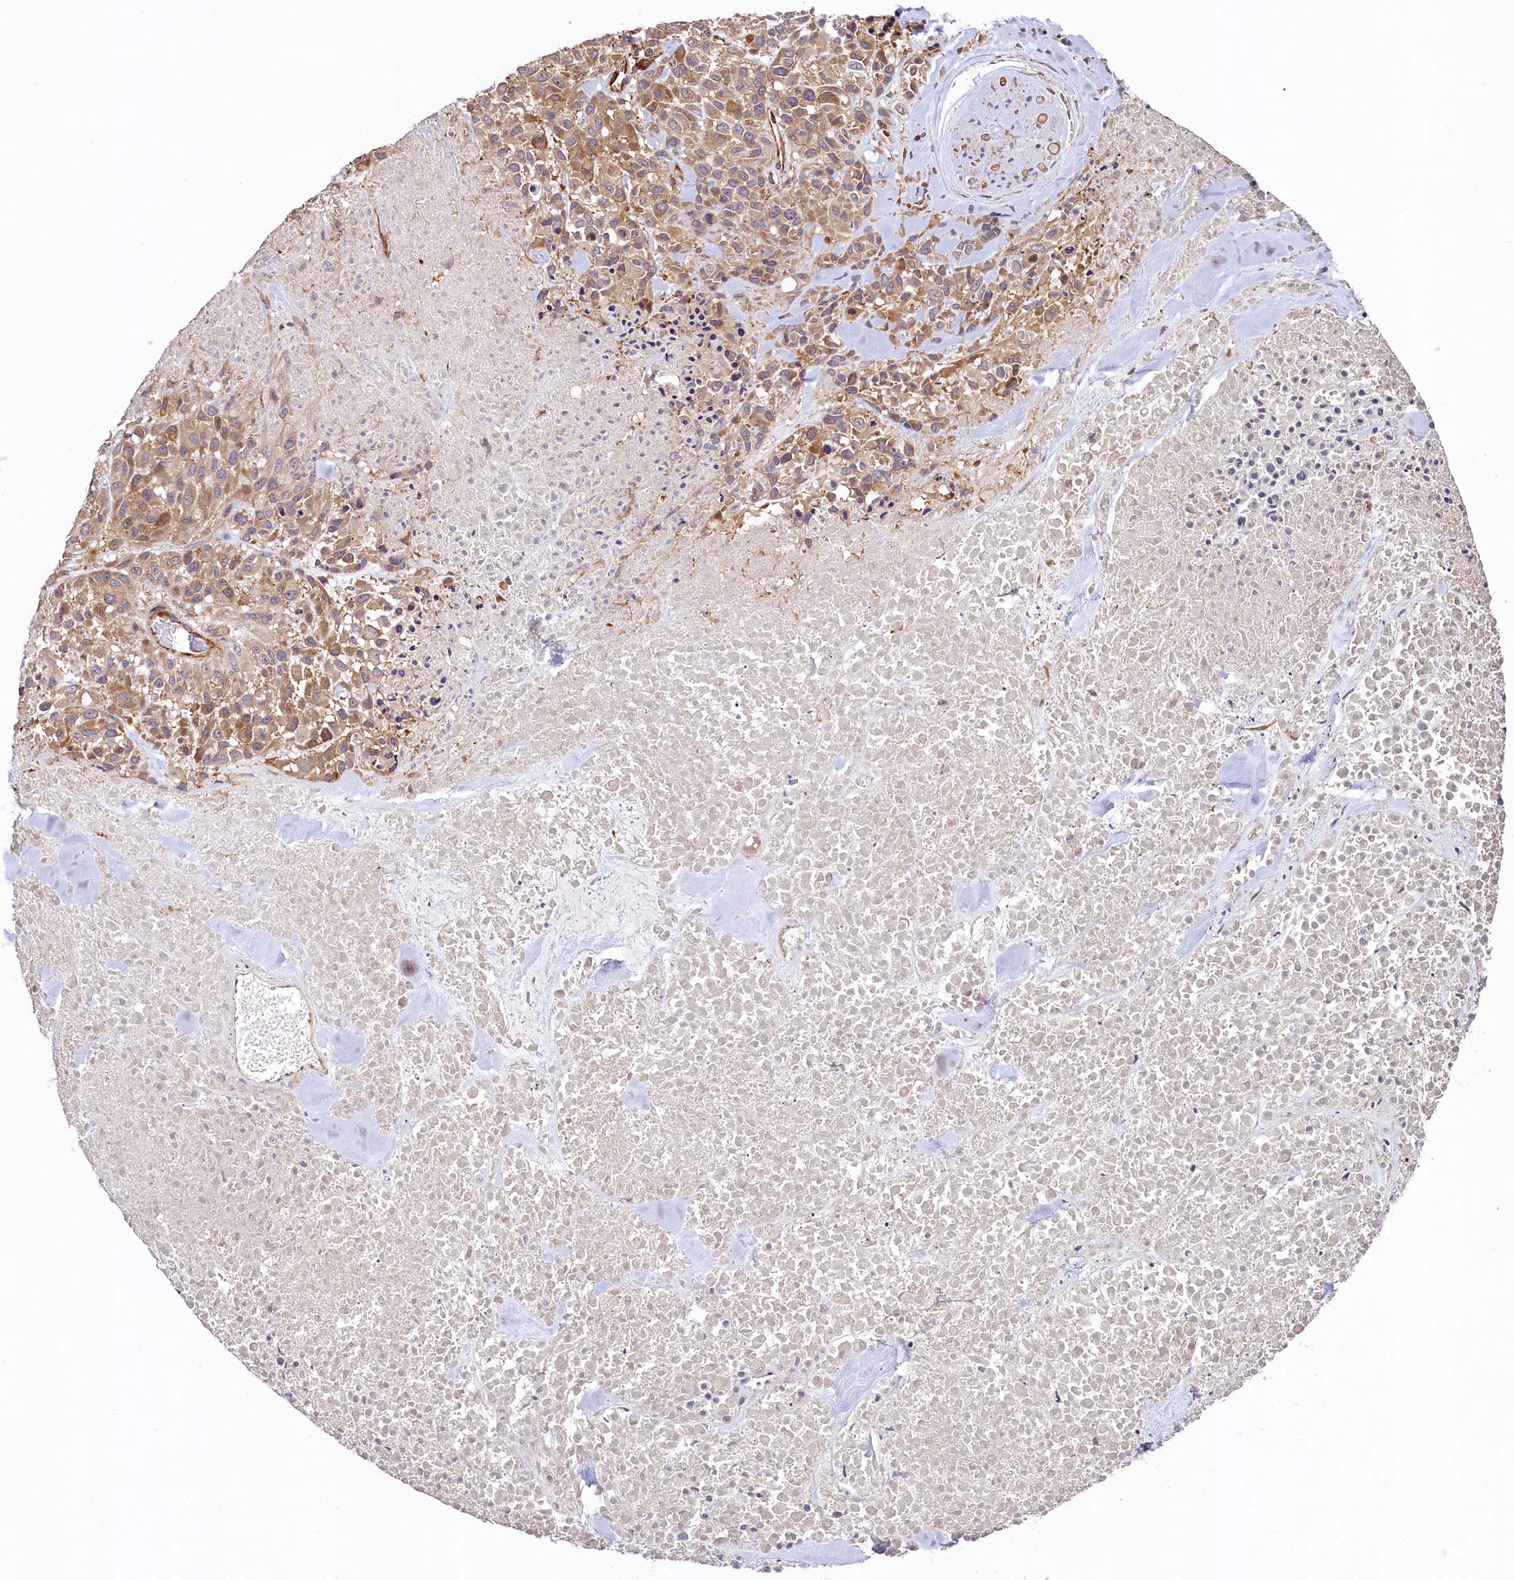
{"staining": {"intensity": "moderate", "quantity": ">75%", "location": "cytoplasmic/membranous"}, "tissue": "melanoma", "cell_type": "Tumor cells", "image_type": "cancer", "snomed": [{"axis": "morphology", "description": "Malignant melanoma, Metastatic site"}, {"axis": "topography", "description": "Skin"}], "caption": "Immunohistochemical staining of melanoma exhibits medium levels of moderate cytoplasmic/membranous protein positivity in approximately >75% of tumor cells.", "gene": "KLHDC4", "patient": {"sex": "female", "age": 81}}